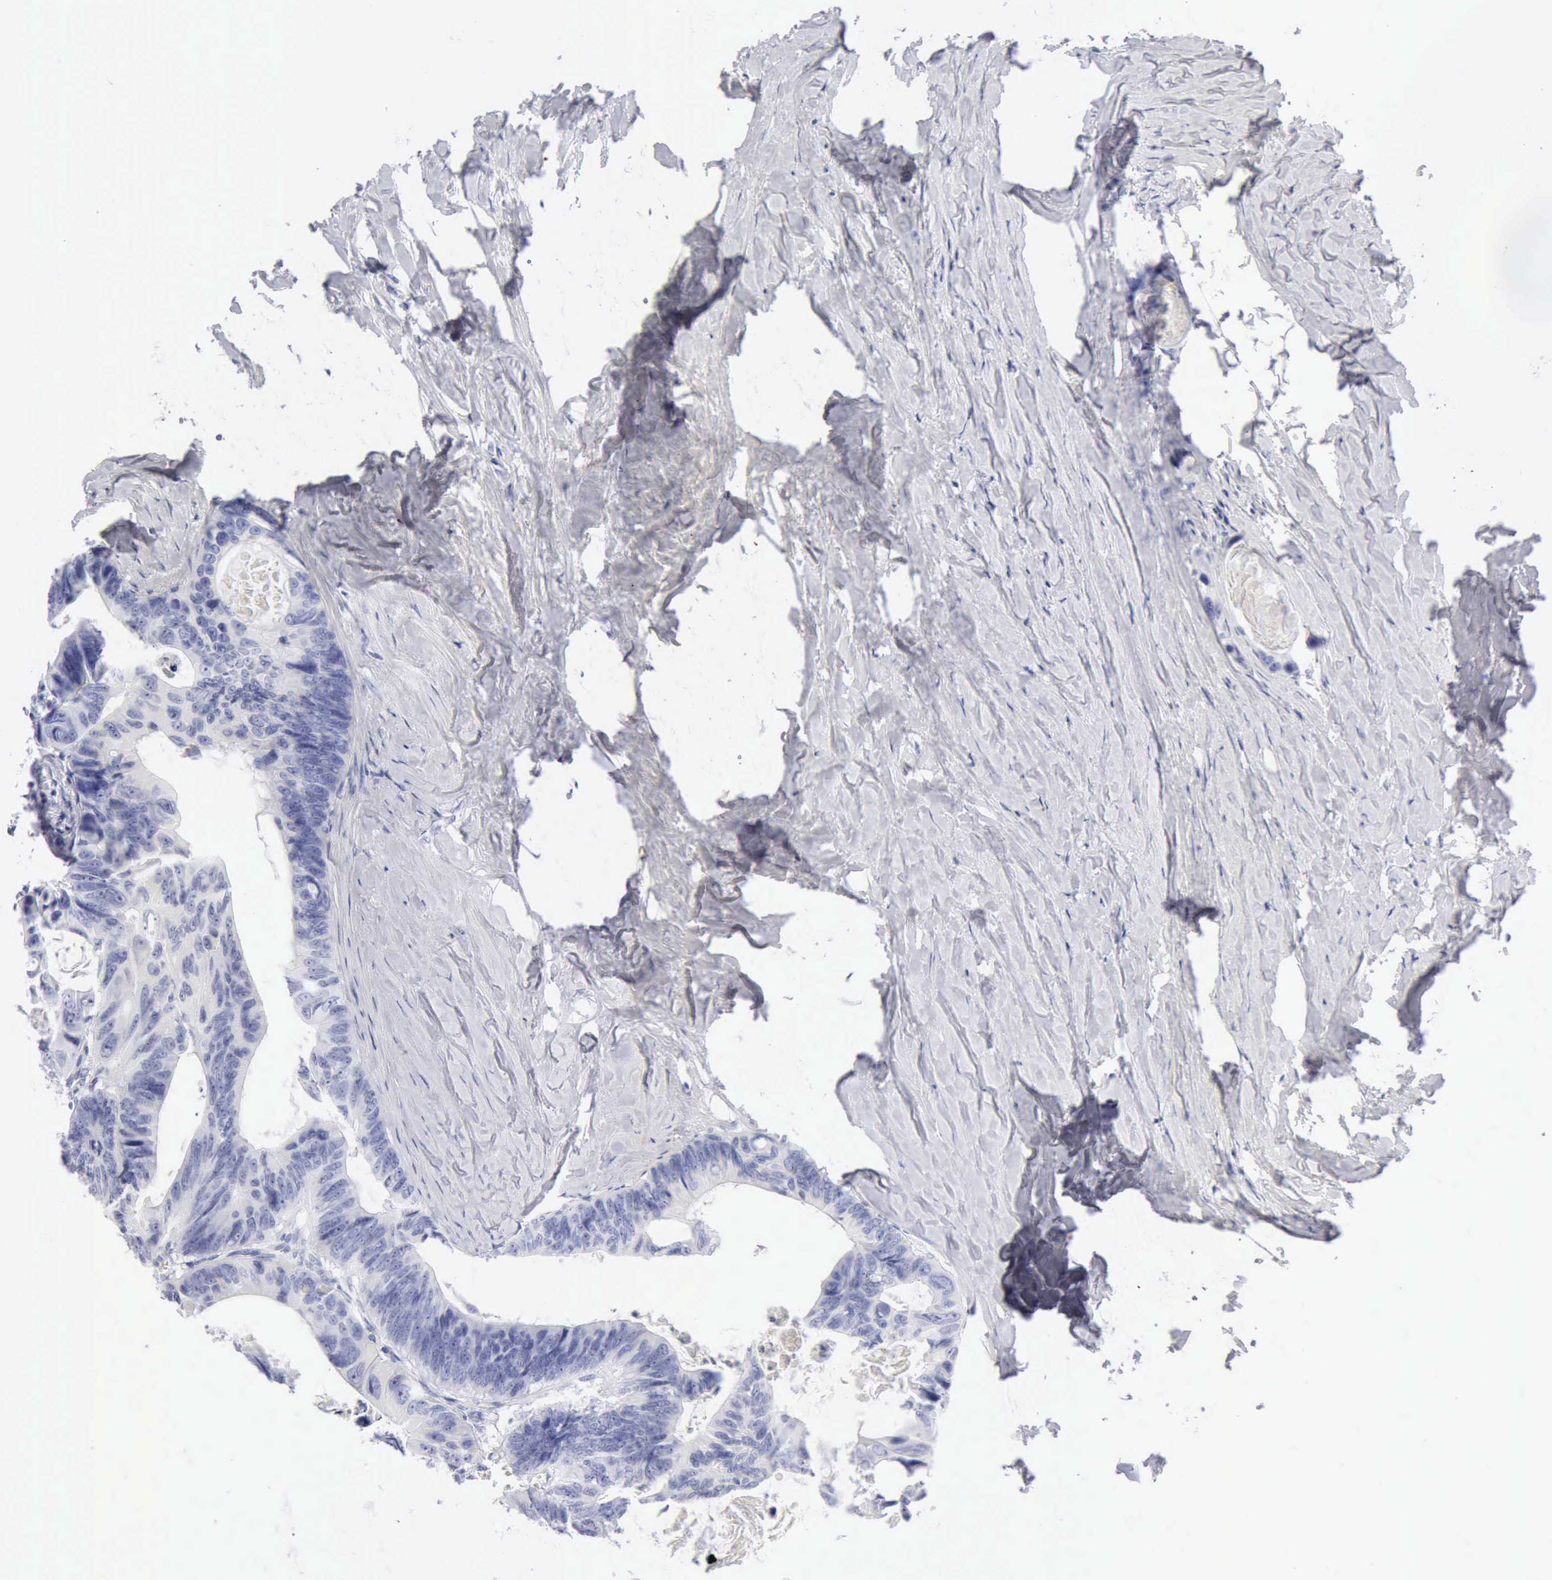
{"staining": {"intensity": "negative", "quantity": "none", "location": "none"}, "tissue": "colorectal cancer", "cell_type": "Tumor cells", "image_type": "cancer", "snomed": [{"axis": "morphology", "description": "Adenocarcinoma, NOS"}, {"axis": "topography", "description": "Colon"}], "caption": "Immunohistochemical staining of colorectal cancer (adenocarcinoma) exhibits no significant positivity in tumor cells. Brightfield microscopy of immunohistochemistry (IHC) stained with DAB (brown) and hematoxylin (blue), captured at high magnification.", "gene": "KRT10", "patient": {"sex": "female", "age": 55}}